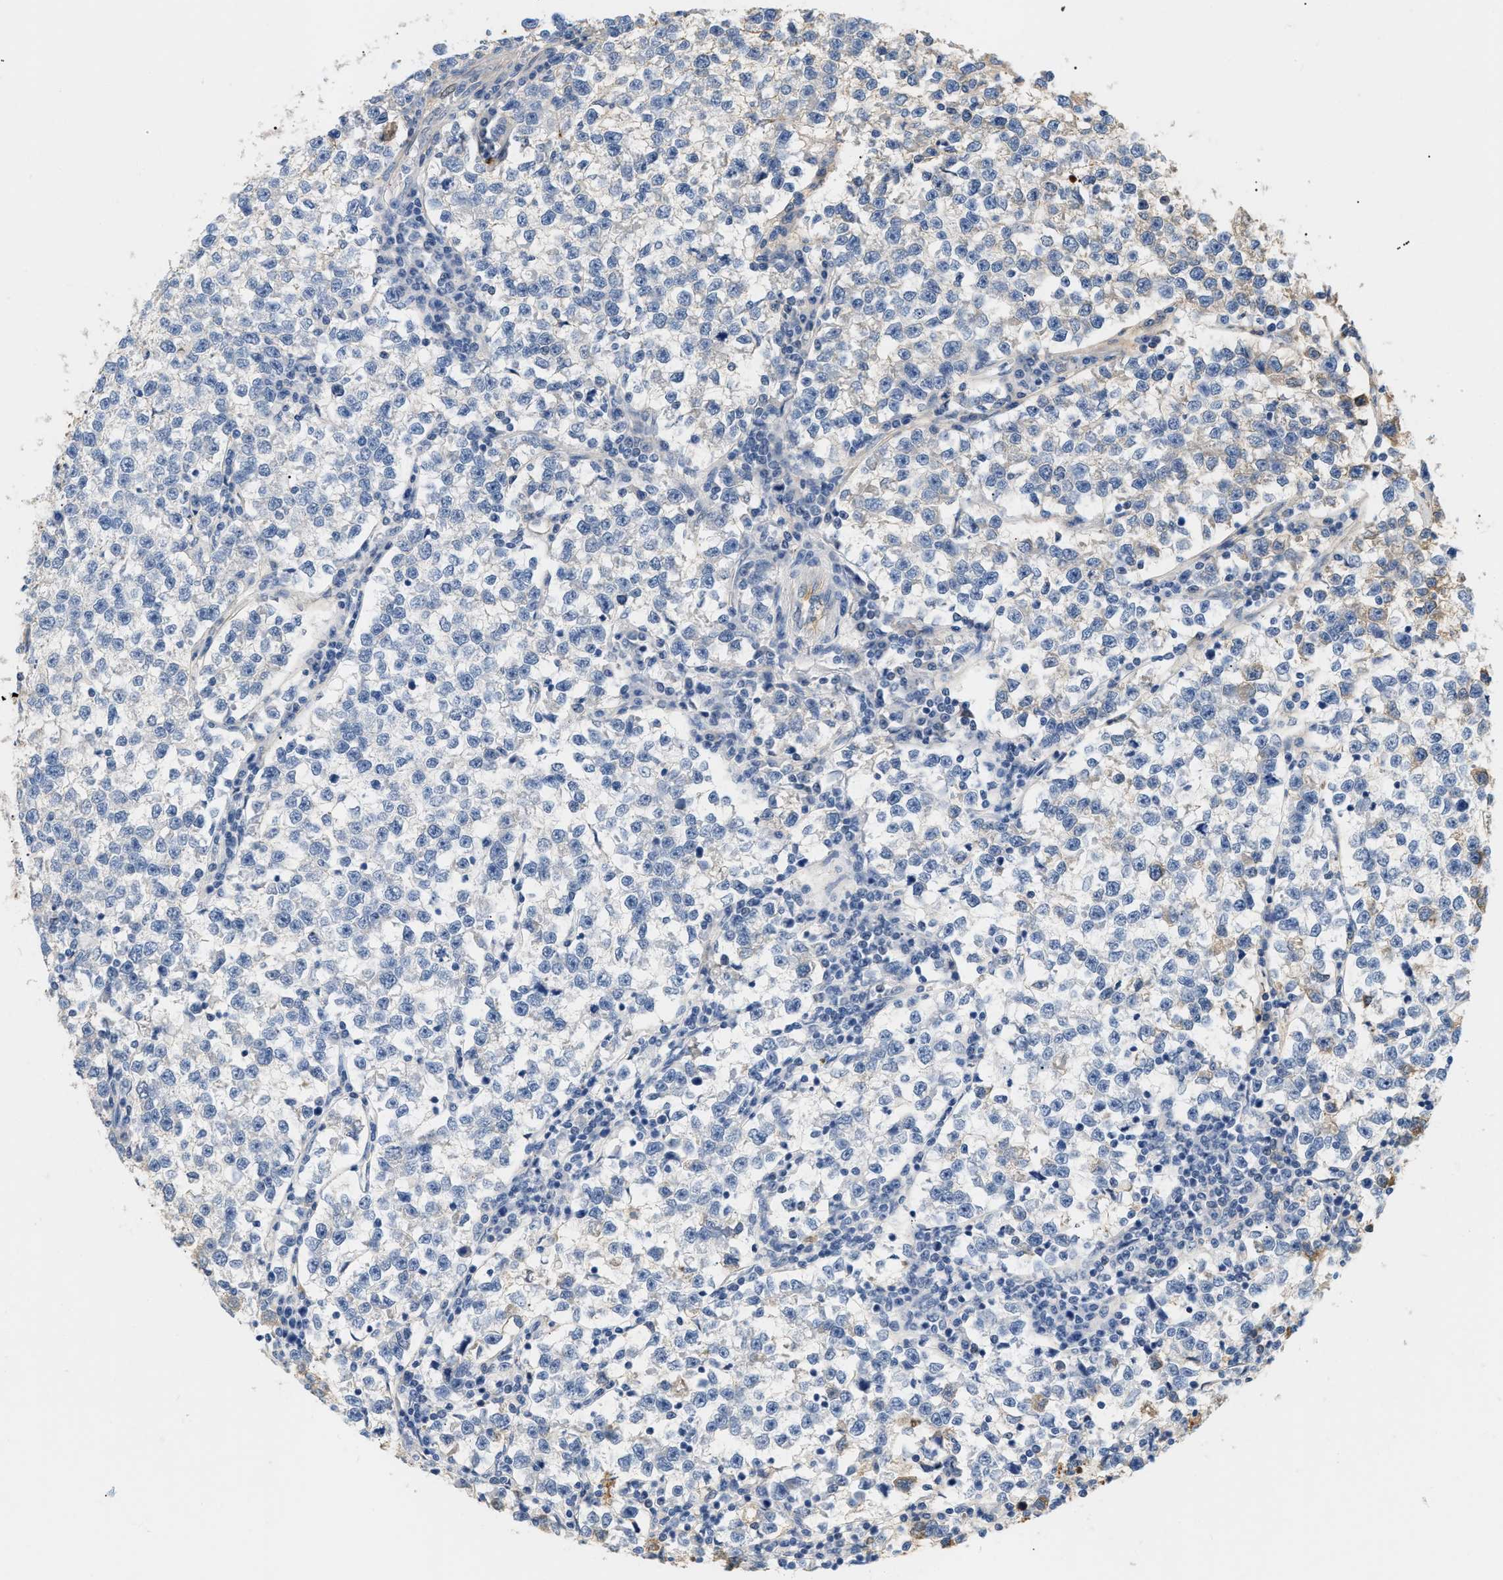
{"staining": {"intensity": "negative", "quantity": "none", "location": "none"}, "tissue": "testis cancer", "cell_type": "Tumor cells", "image_type": "cancer", "snomed": [{"axis": "morphology", "description": "Normal tissue, NOS"}, {"axis": "morphology", "description": "Seminoma, NOS"}, {"axis": "topography", "description": "Testis"}], "caption": "The micrograph displays no staining of tumor cells in seminoma (testis). (DAB (3,3'-diaminobenzidine) IHC with hematoxylin counter stain).", "gene": "CFH", "patient": {"sex": "male", "age": 43}}